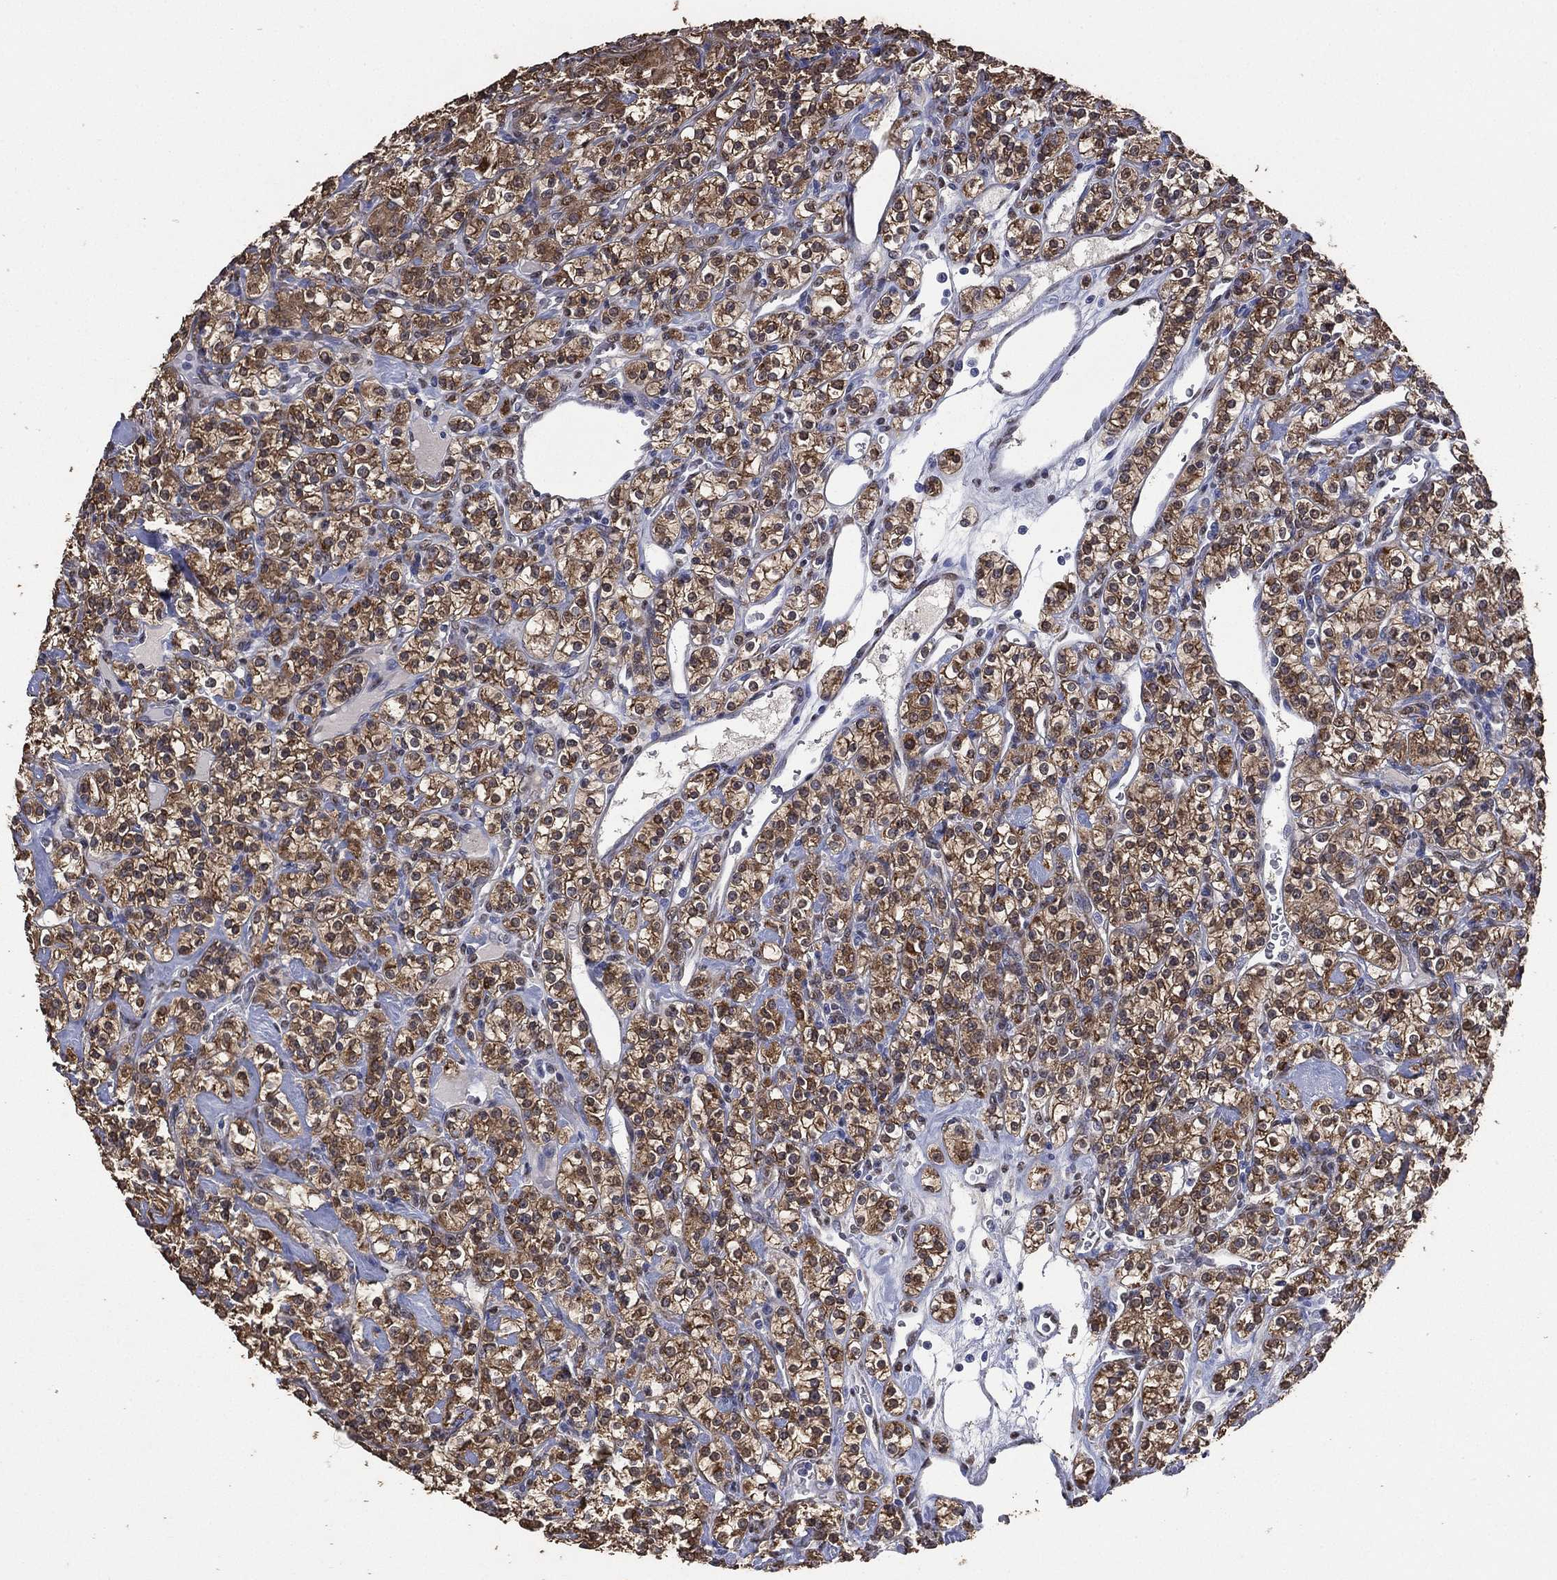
{"staining": {"intensity": "strong", "quantity": ">75%", "location": "cytoplasmic/membranous"}, "tissue": "renal cancer", "cell_type": "Tumor cells", "image_type": "cancer", "snomed": [{"axis": "morphology", "description": "Adenocarcinoma, NOS"}, {"axis": "topography", "description": "Kidney"}], "caption": "This photomicrograph demonstrates IHC staining of human adenocarcinoma (renal), with high strong cytoplasmic/membranous positivity in about >75% of tumor cells.", "gene": "ALDH7A1", "patient": {"sex": "male", "age": 77}}